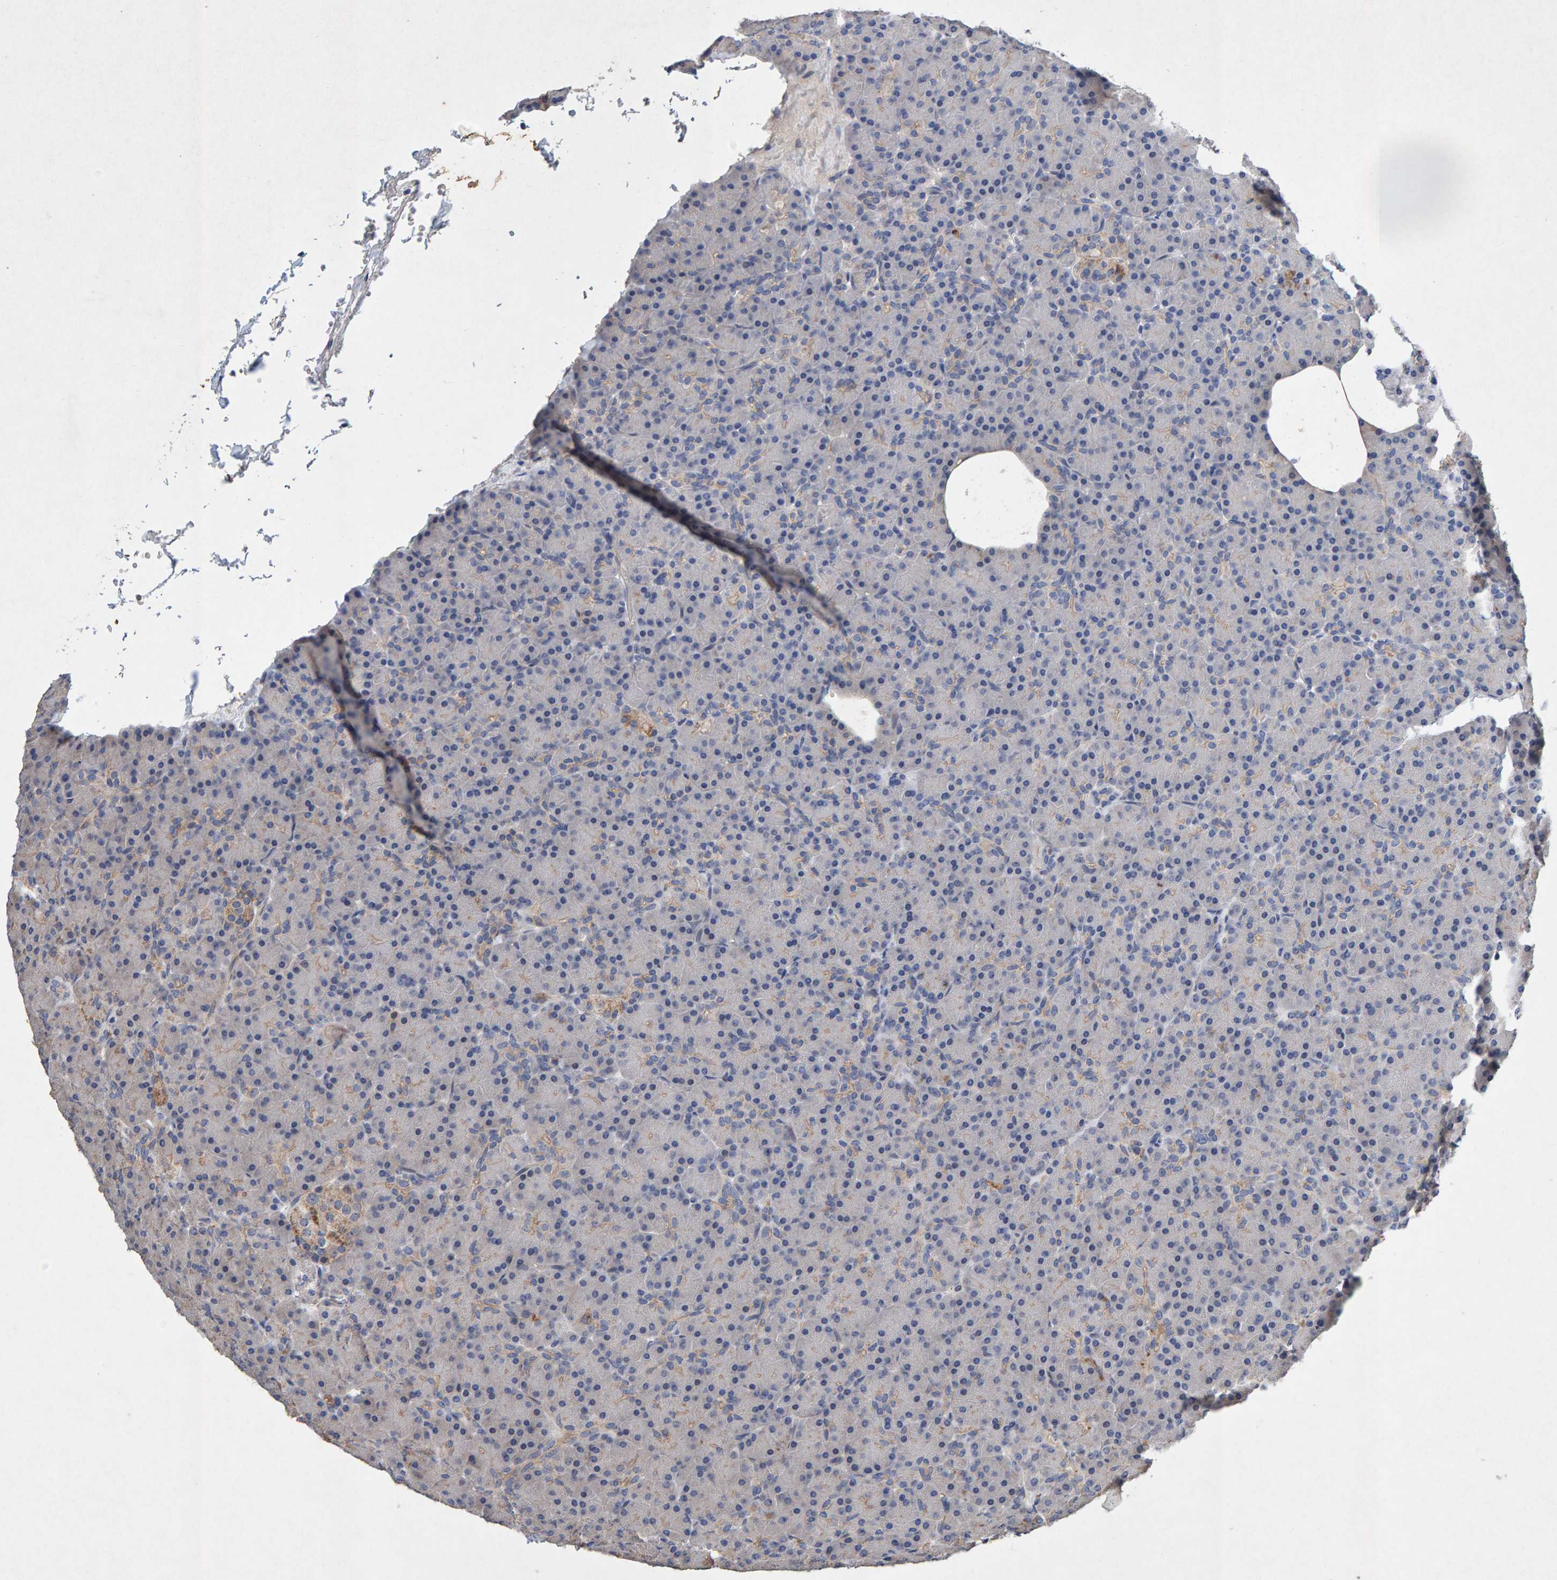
{"staining": {"intensity": "weak", "quantity": "<25%", "location": "cytoplasmic/membranous"}, "tissue": "pancreas", "cell_type": "Exocrine glandular cells", "image_type": "normal", "snomed": [{"axis": "morphology", "description": "Normal tissue, NOS"}, {"axis": "topography", "description": "Pancreas"}], "caption": "A micrograph of pancreas stained for a protein exhibits no brown staining in exocrine glandular cells. The staining was performed using DAB to visualize the protein expression in brown, while the nuclei were stained in blue with hematoxylin (Magnification: 20x).", "gene": "EFR3A", "patient": {"sex": "female", "age": 43}}